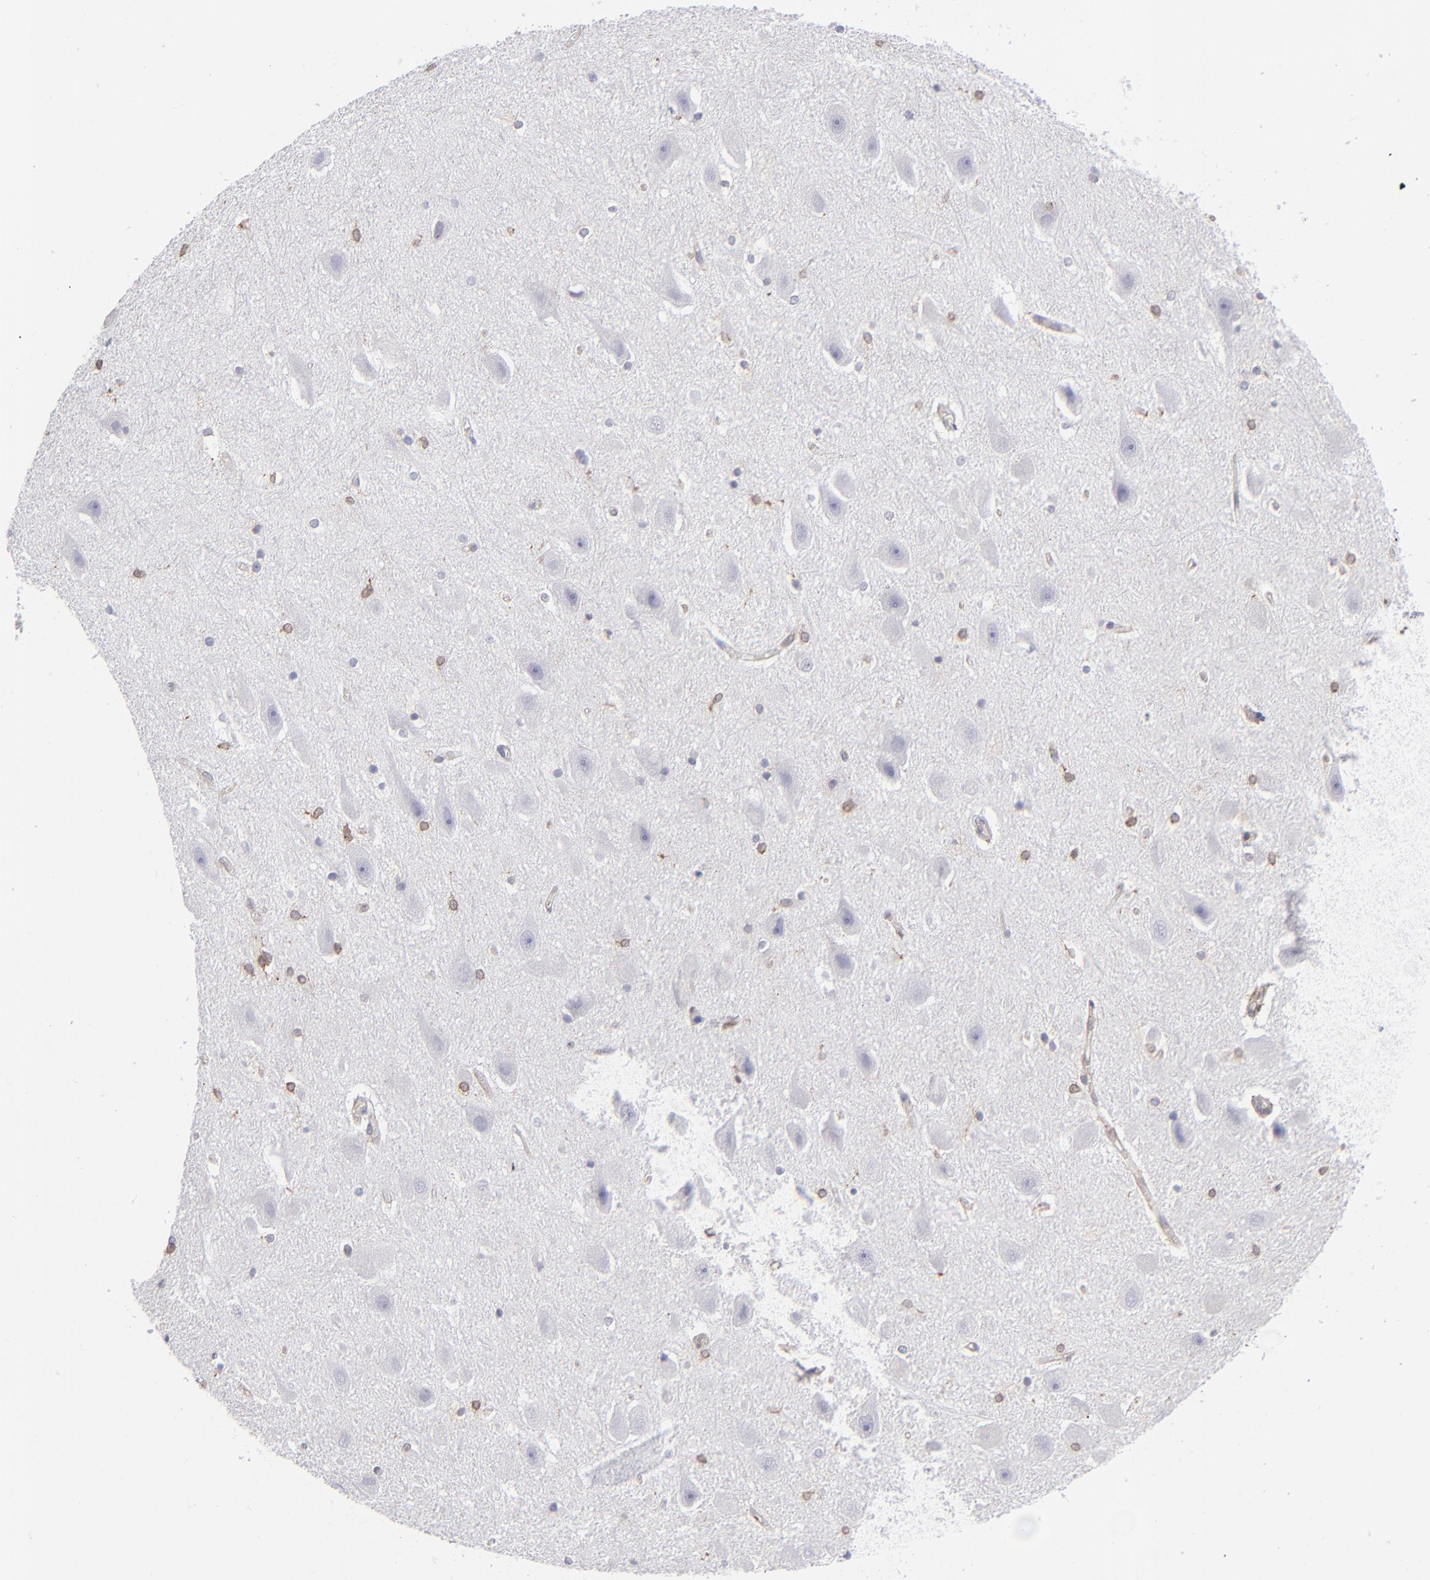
{"staining": {"intensity": "moderate", "quantity": "<25%", "location": "cytoplasmic/membranous"}, "tissue": "hippocampus", "cell_type": "Glial cells", "image_type": "normal", "snomed": [{"axis": "morphology", "description": "Normal tissue, NOS"}, {"axis": "topography", "description": "Hippocampus"}], "caption": "A high-resolution image shows immunohistochemistry (IHC) staining of normal hippocampus, which reveals moderate cytoplasmic/membranous expression in approximately <25% of glial cells.", "gene": "TMX1", "patient": {"sex": "female", "age": 19}}